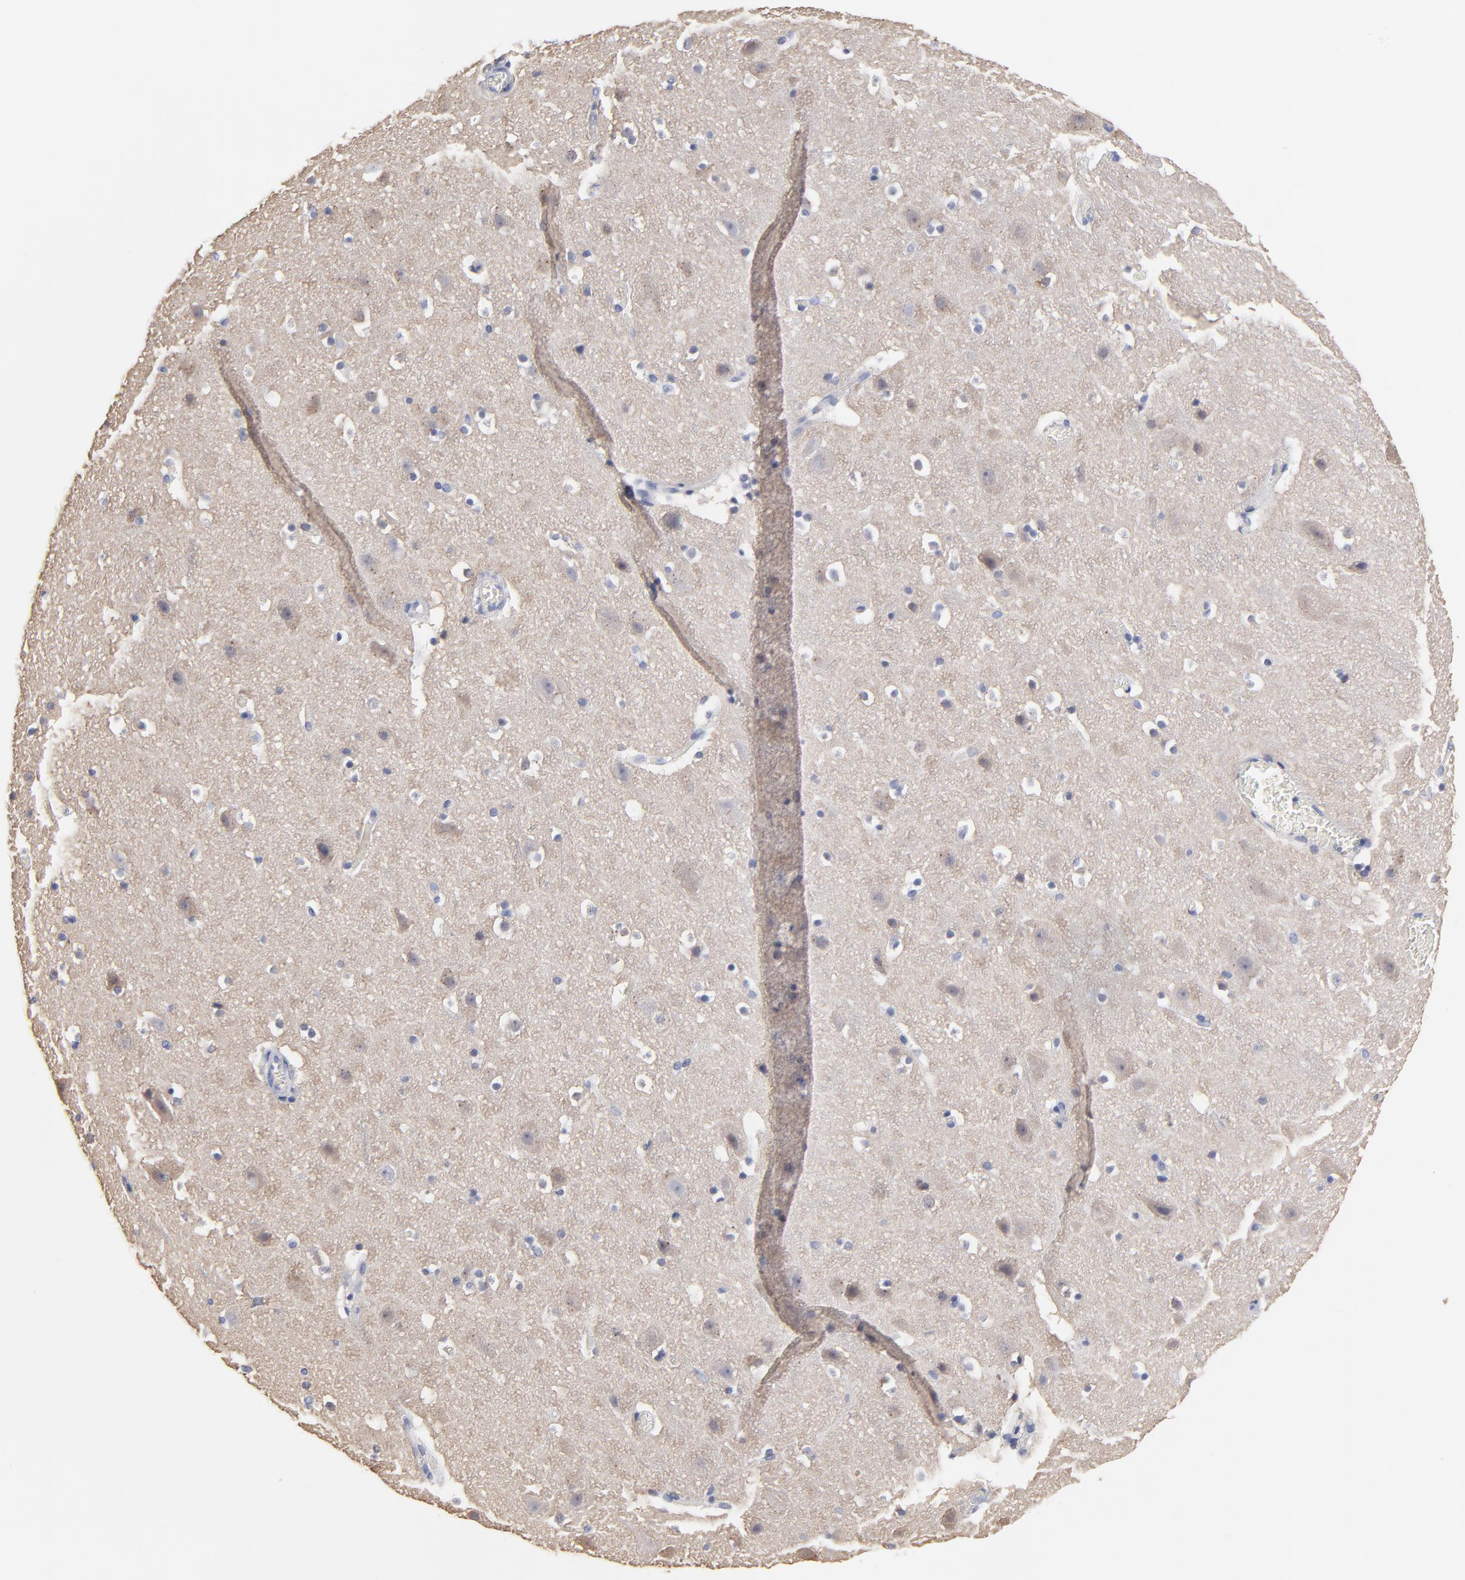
{"staining": {"intensity": "negative", "quantity": "none", "location": "none"}, "tissue": "cerebral cortex", "cell_type": "Endothelial cells", "image_type": "normal", "snomed": [{"axis": "morphology", "description": "Normal tissue, NOS"}, {"axis": "topography", "description": "Cerebral cortex"}], "caption": "This is a histopathology image of IHC staining of normal cerebral cortex, which shows no staining in endothelial cells.", "gene": "DUSP9", "patient": {"sex": "male", "age": 45}}